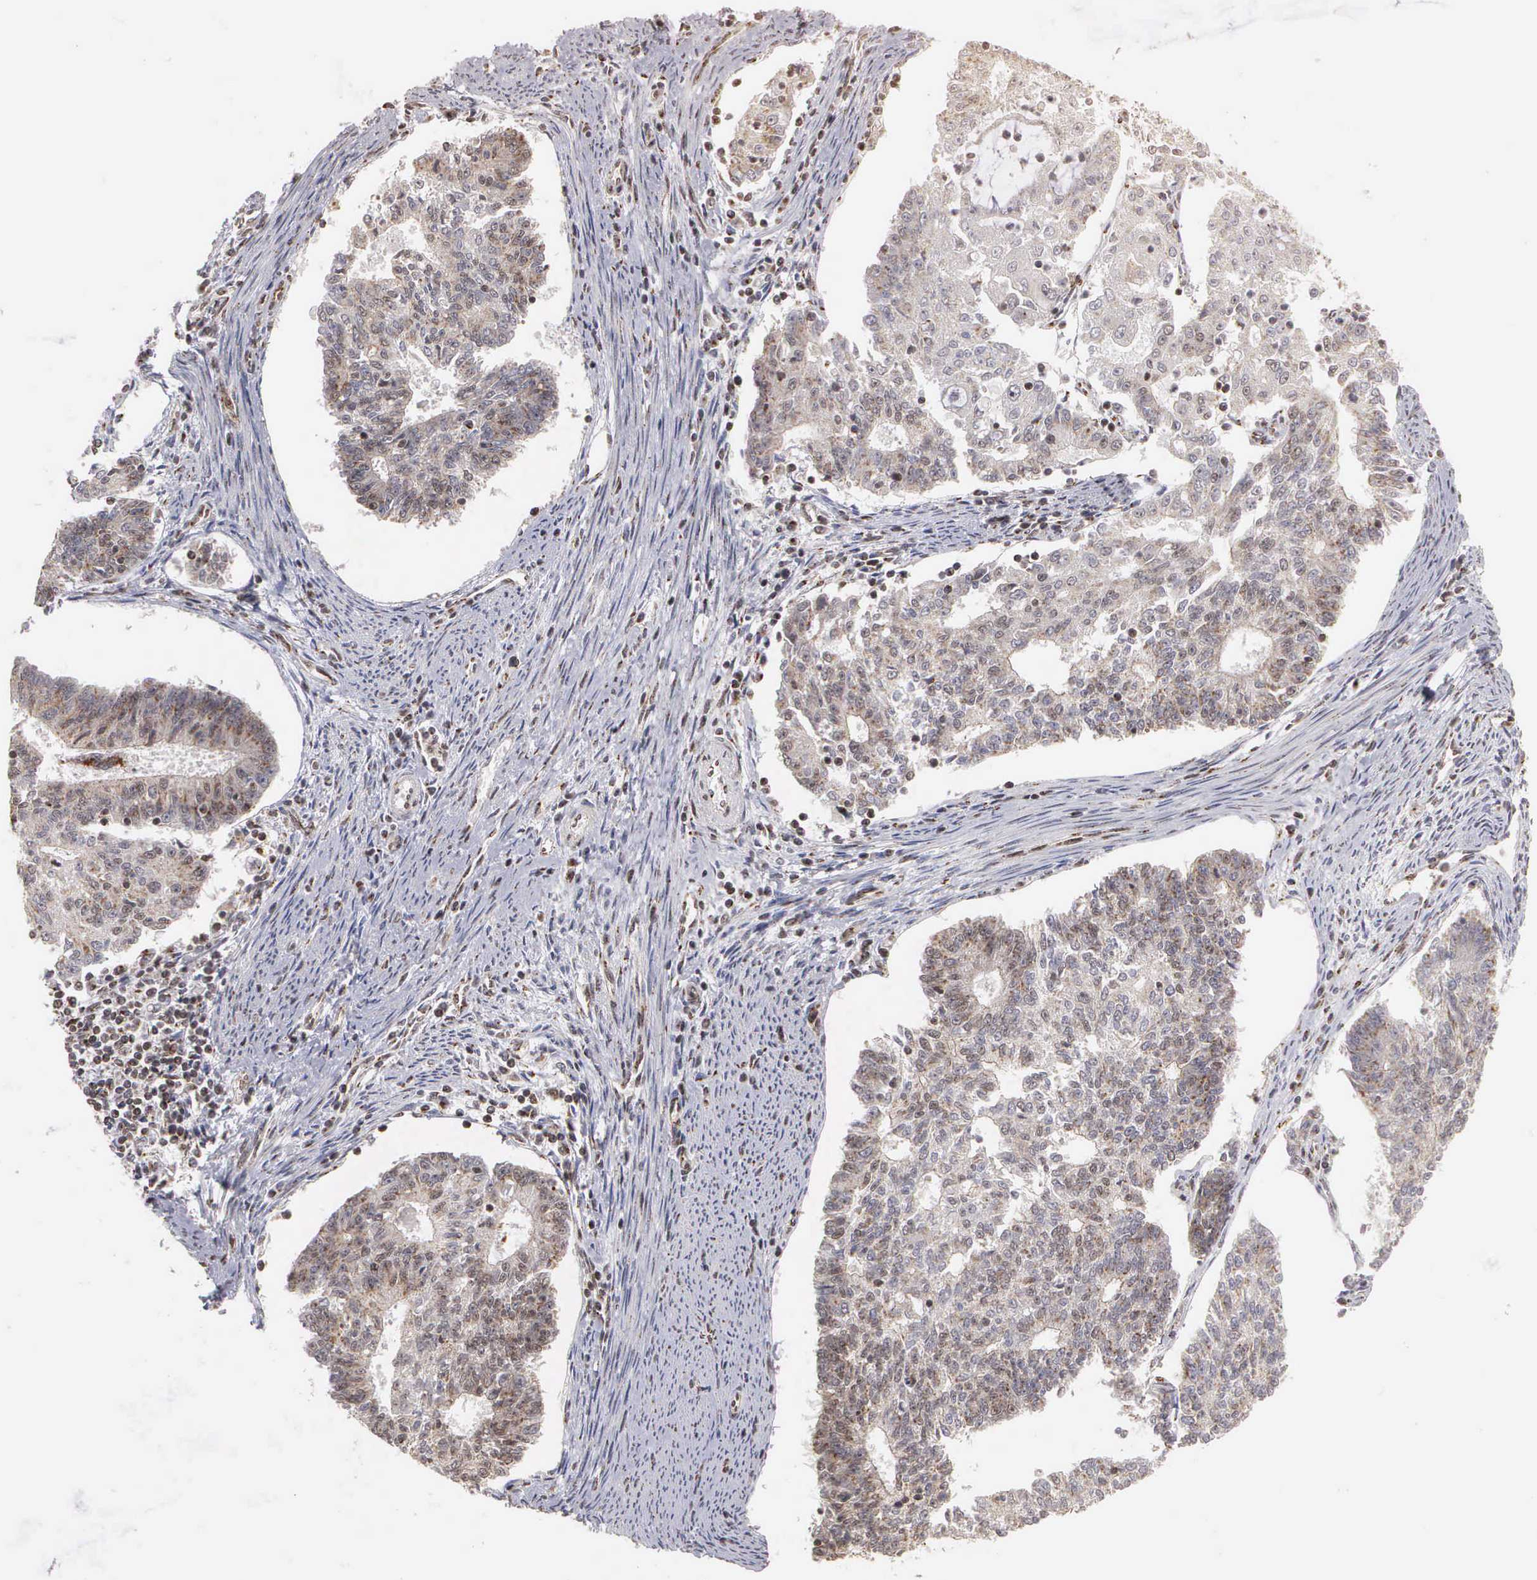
{"staining": {"intensity": "weak", "quantity": ">75%", "location": "cytoplasmic/membranous"}, "tissue": "endometrial cancer", "cell_type": "Tumor cells", "image_type": "cancer", "snomed": [{"axis": "morphology", "description": "Adenocarcinoma, NOS"}, {"axis": "topography", "description": "Endometrium"}], "caption": "DAB immunohistochemical staining of endometrial cancer (adenocarcinoma) reveals weak cytoplasmic/membranous protein expression in about >75% of tumor cells.", "gene": "GTF2A1", "patient": {"sex": "female", "age": 56}}